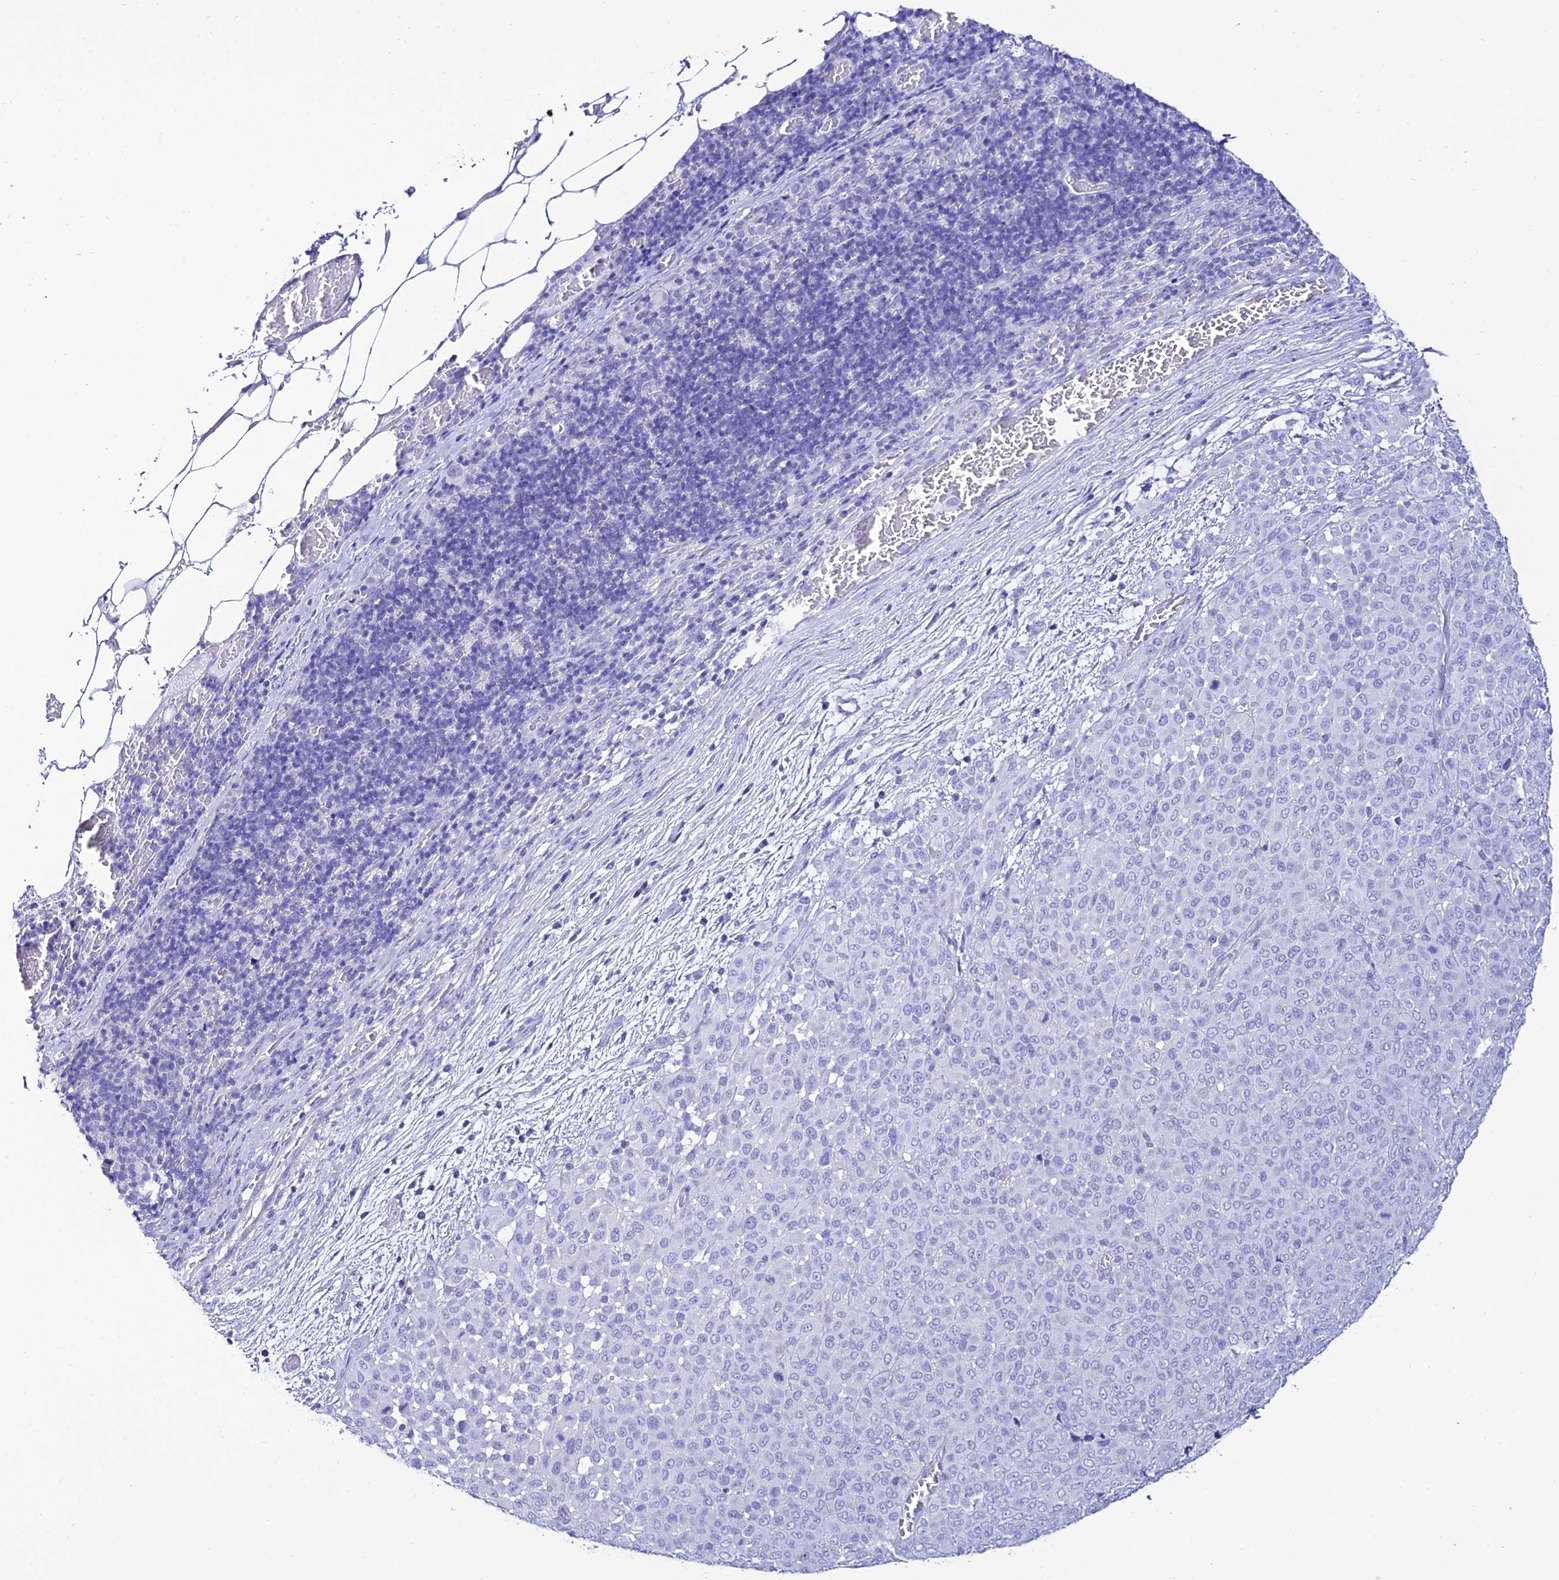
{"staining": {"intensity": "negative", "quantity": "none", "location": "none"}, "tissue": "melanoma", "cell_type": "Tumor cells", "image_type": "cancer", "snomed": [{"axis": "morphology", "description": "Malignant melanoma, Metastatic site"}, {"axis": "topography", "description": "Skin"}], "caption": "Protein analysis of malignant melanoma (metastatic site) reveals no significant staining in tumor cells. The staining was performed using DAB to visualize the protein expression in brown, while the nuclei were stained in blue with hematoxylin (Magnification: 20x).", "gene": "OR4D5", "patient": {"sex": "female", "age": 81}}